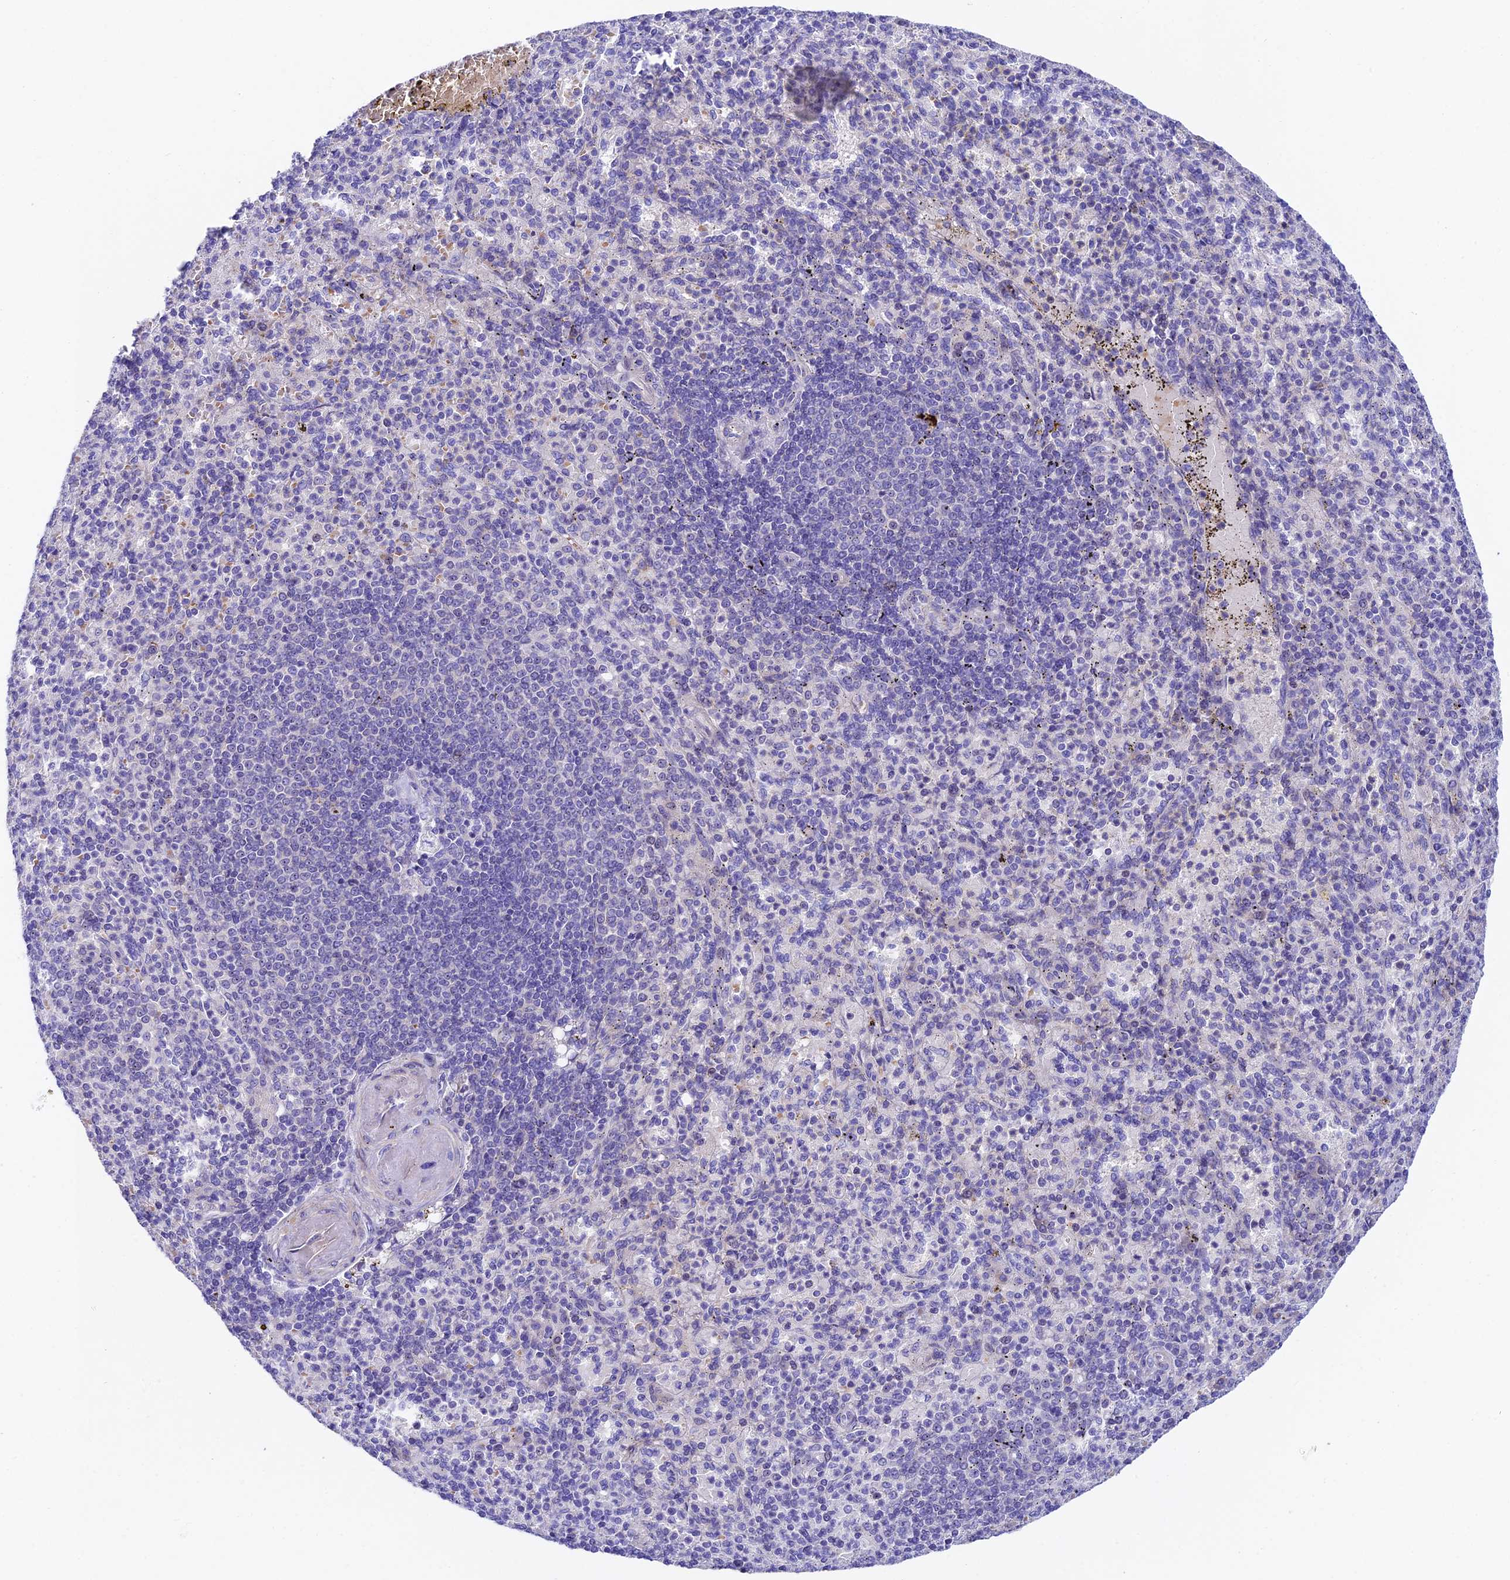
{"staining": {"intensity": "moderate", "quantity": "<25%", "location": "cytoplasmic/membranous"}, "tissue": "spleen", "cell_type": "Cells in red pulp", "image_type": "normal", "snomed": [{"axis": "morphology", "description": "Normal tissue, NOS"}, {"axis": "topography", "description": "Spleen"}], "caption": "This micrograph reveals benign spleen stained with IHC to label a protein in brown. The cytoplasmic/membranous of cells in red pulp show moderate positivity for the protein. Nuclei are counter-stained blue.", "gene": "DUSP29", "patient": {"sex": "female", "age": 74}}